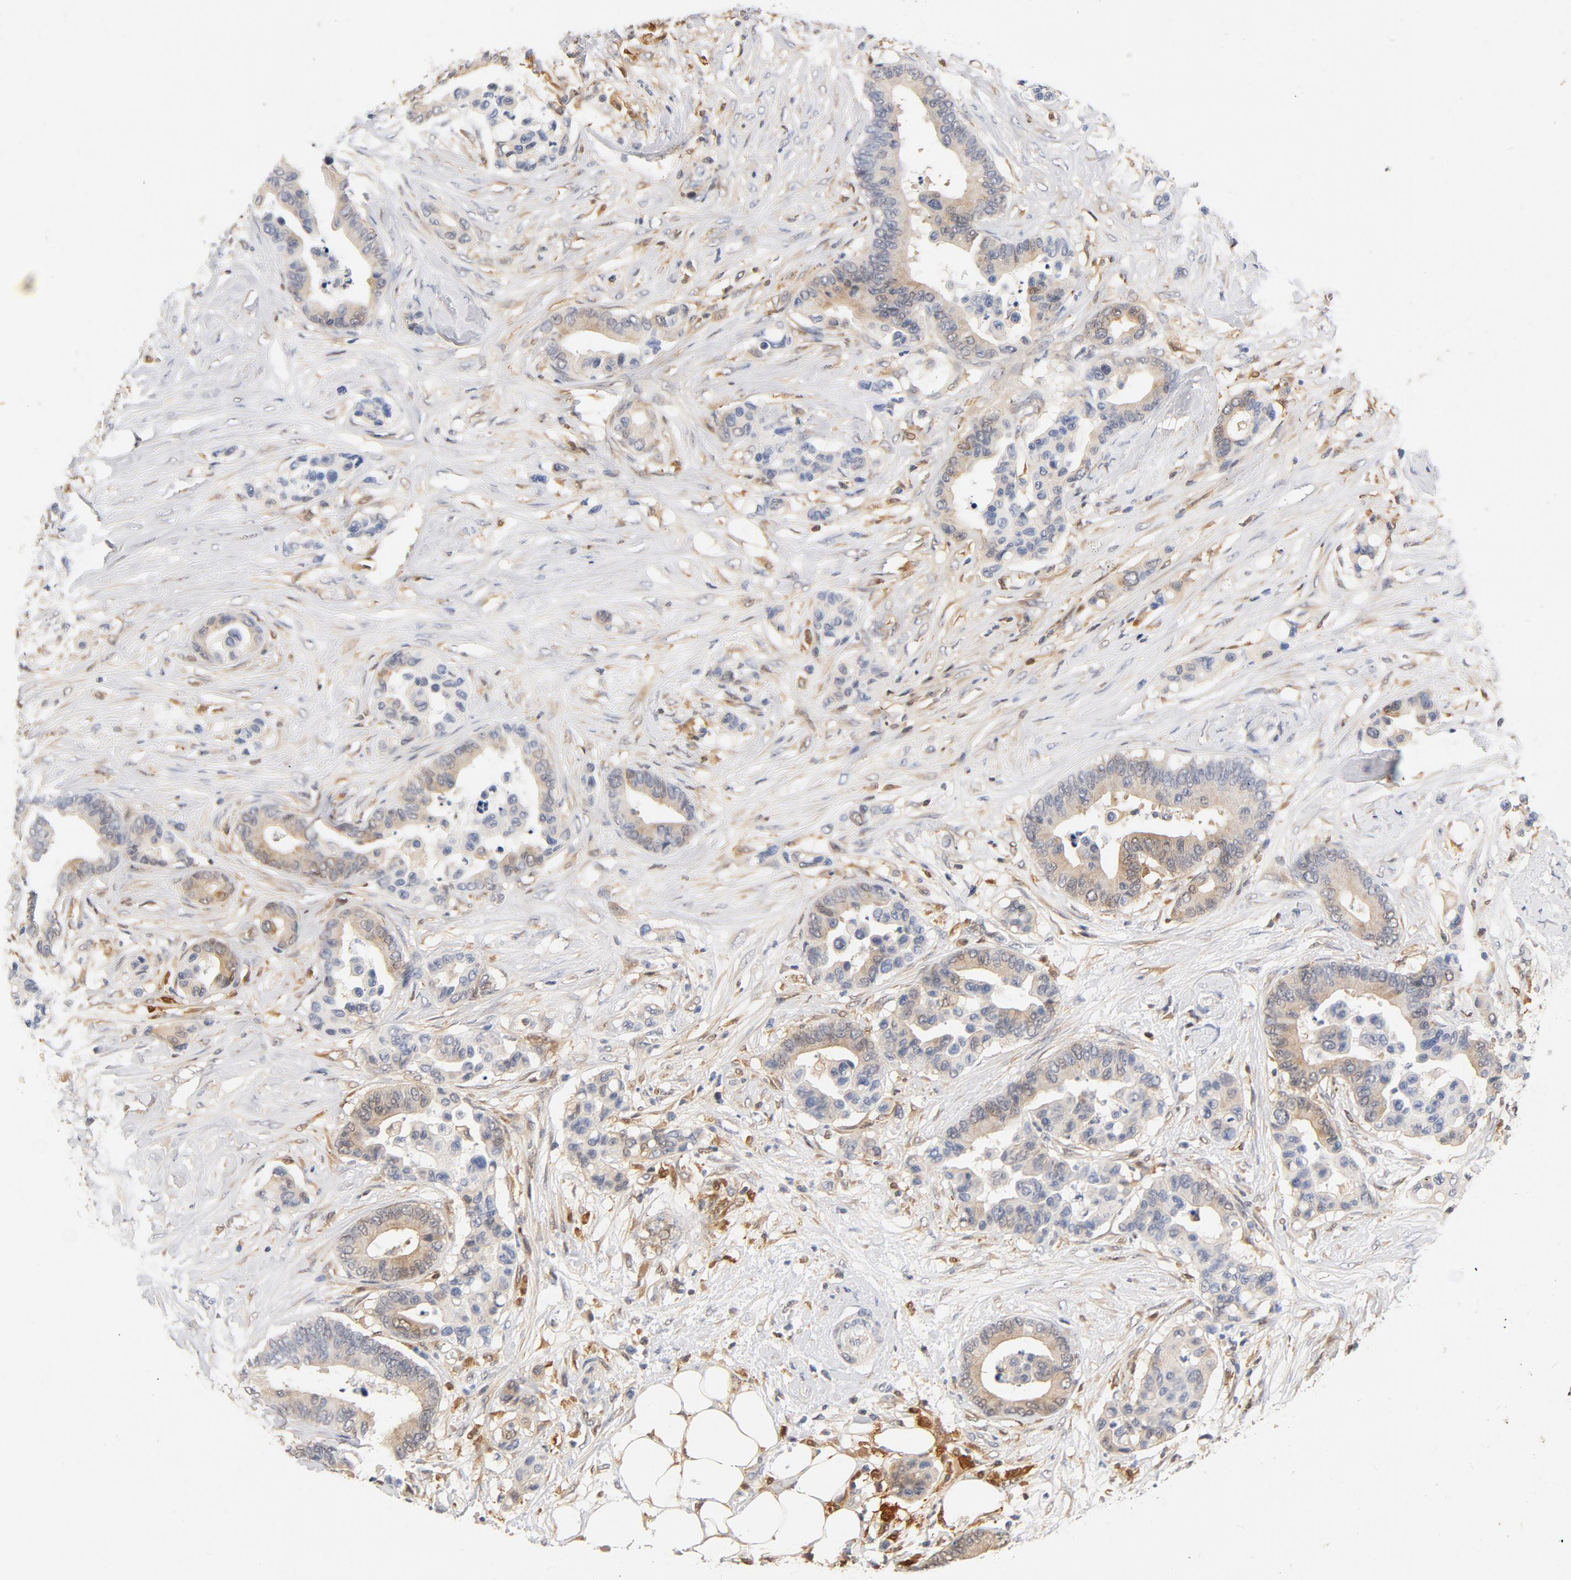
{"staining": {"intensity": "weak", "quantity": "25%-75%", "location": "cytoplasmic/membranous"}, "tissue": "colorectal cancer", "cell_type": "Tumor cells", "image_type": "cancer", "snomed": [{"axis": "morphology", "description": "Adenocarcinoma, NOS"}, {"axis": "topography", "description": "Colon"}], "caption": "Protein expression analysis of colorectal cancer reveals weak cytoplasmic/membranous expression in about 25%-75% of tumor cells. The protein of interest is shown in brown color, while the nuclei are stained blue.", "gene": "STAT1", "patient": {"sex": "male", "age": 82}}